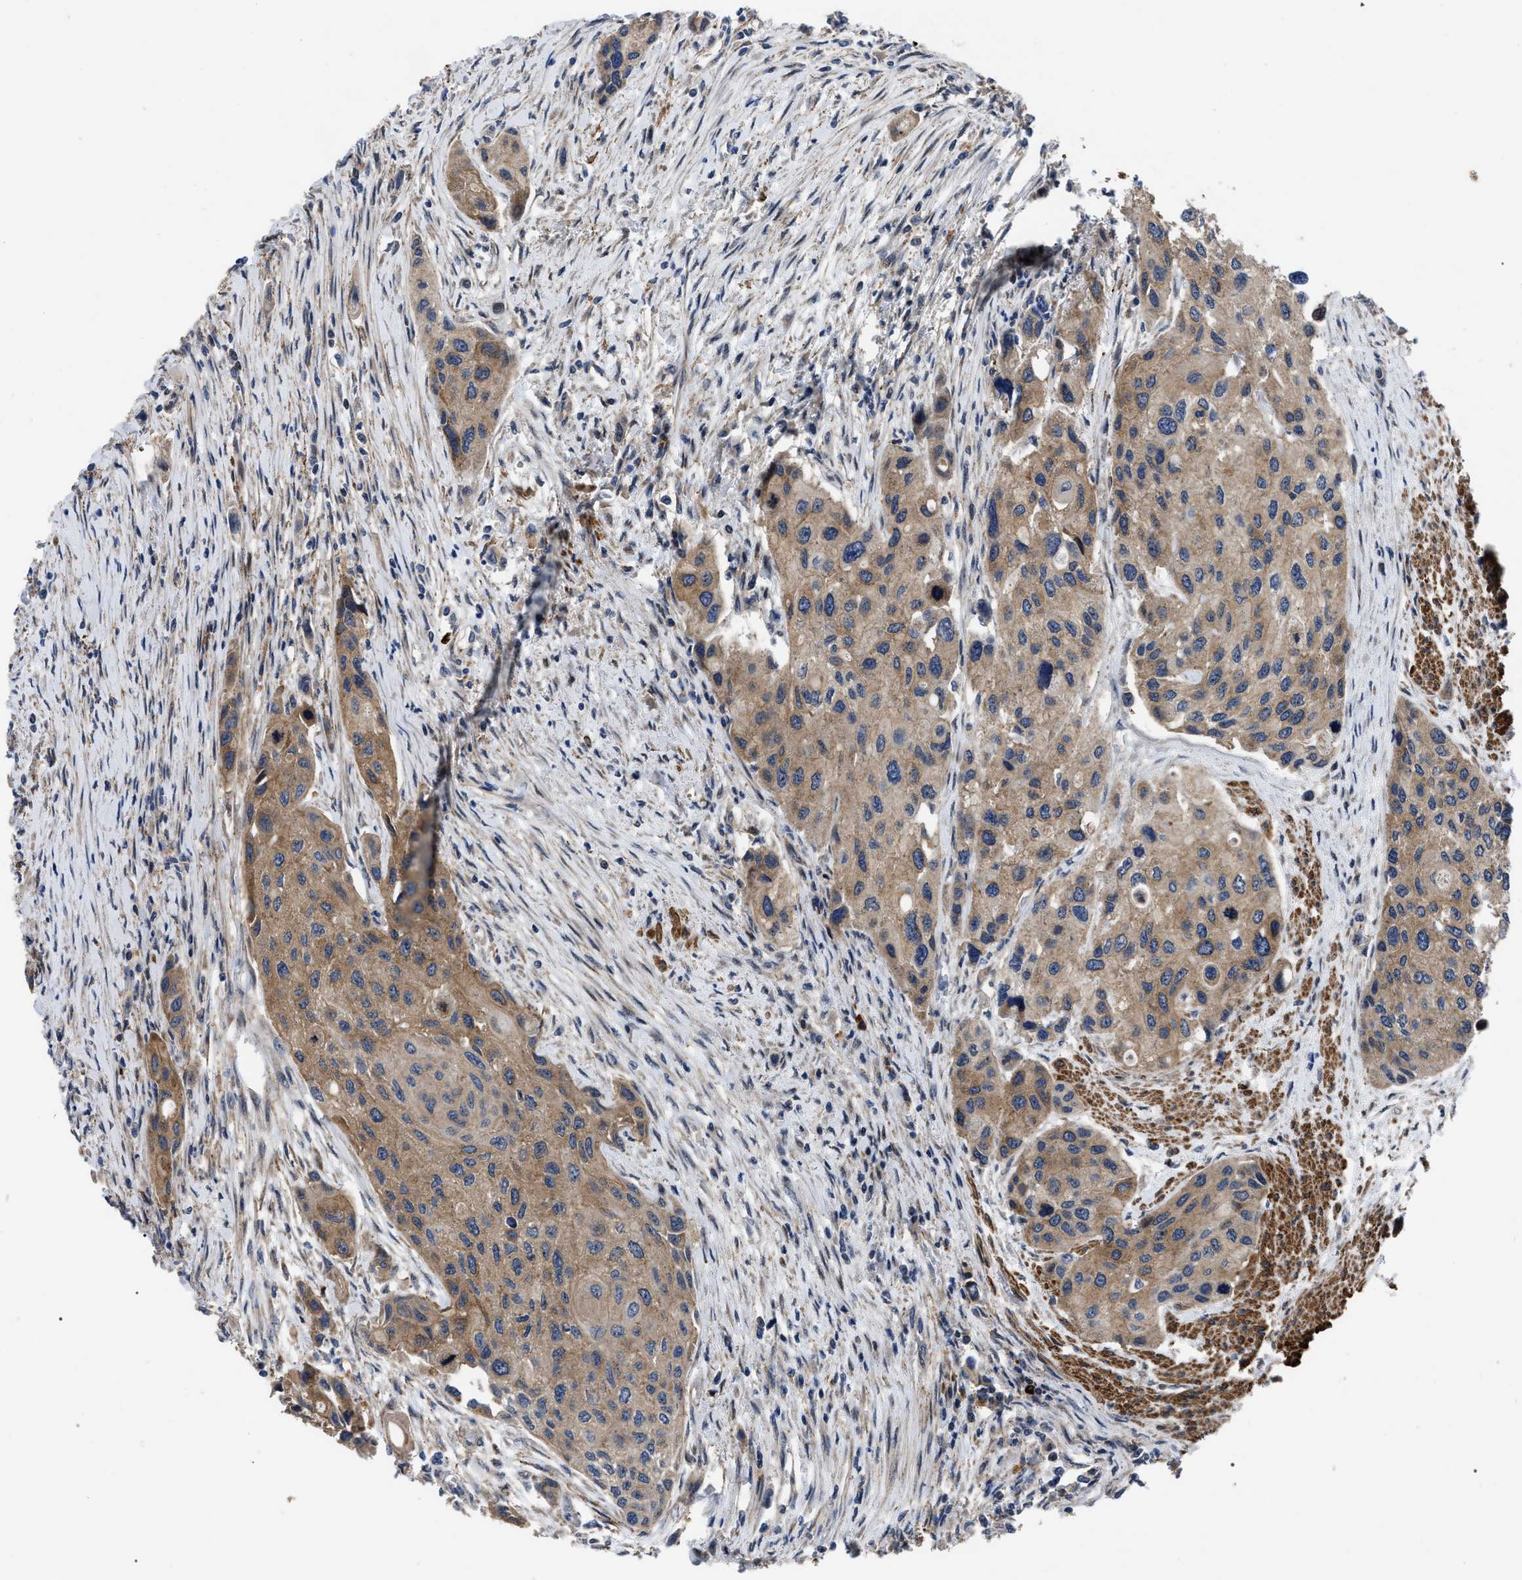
{"staining": {"intensity": "moderate", "quantity": ">75%", "location": "cytoplasmic/membranous"}, "tissue": "urothelial cancer", "cell_type": "Tumor cells", "image_type": "cancer", "snomed": [{"axis": "morphology", "description": "Urothelial carcinoma, High grade"}, {"axis": "topography", "description": "Urinary bladder"}], "caption": "The histopathology image reveals immunohistochemical staining of high-grade urothelial carcinoma. There is moderate cytoplasmic/membranous staining is present in approximately >75% of tumor cells.", "gene": "PPWD1", "patient": {"sex": "female", "age": 56}}